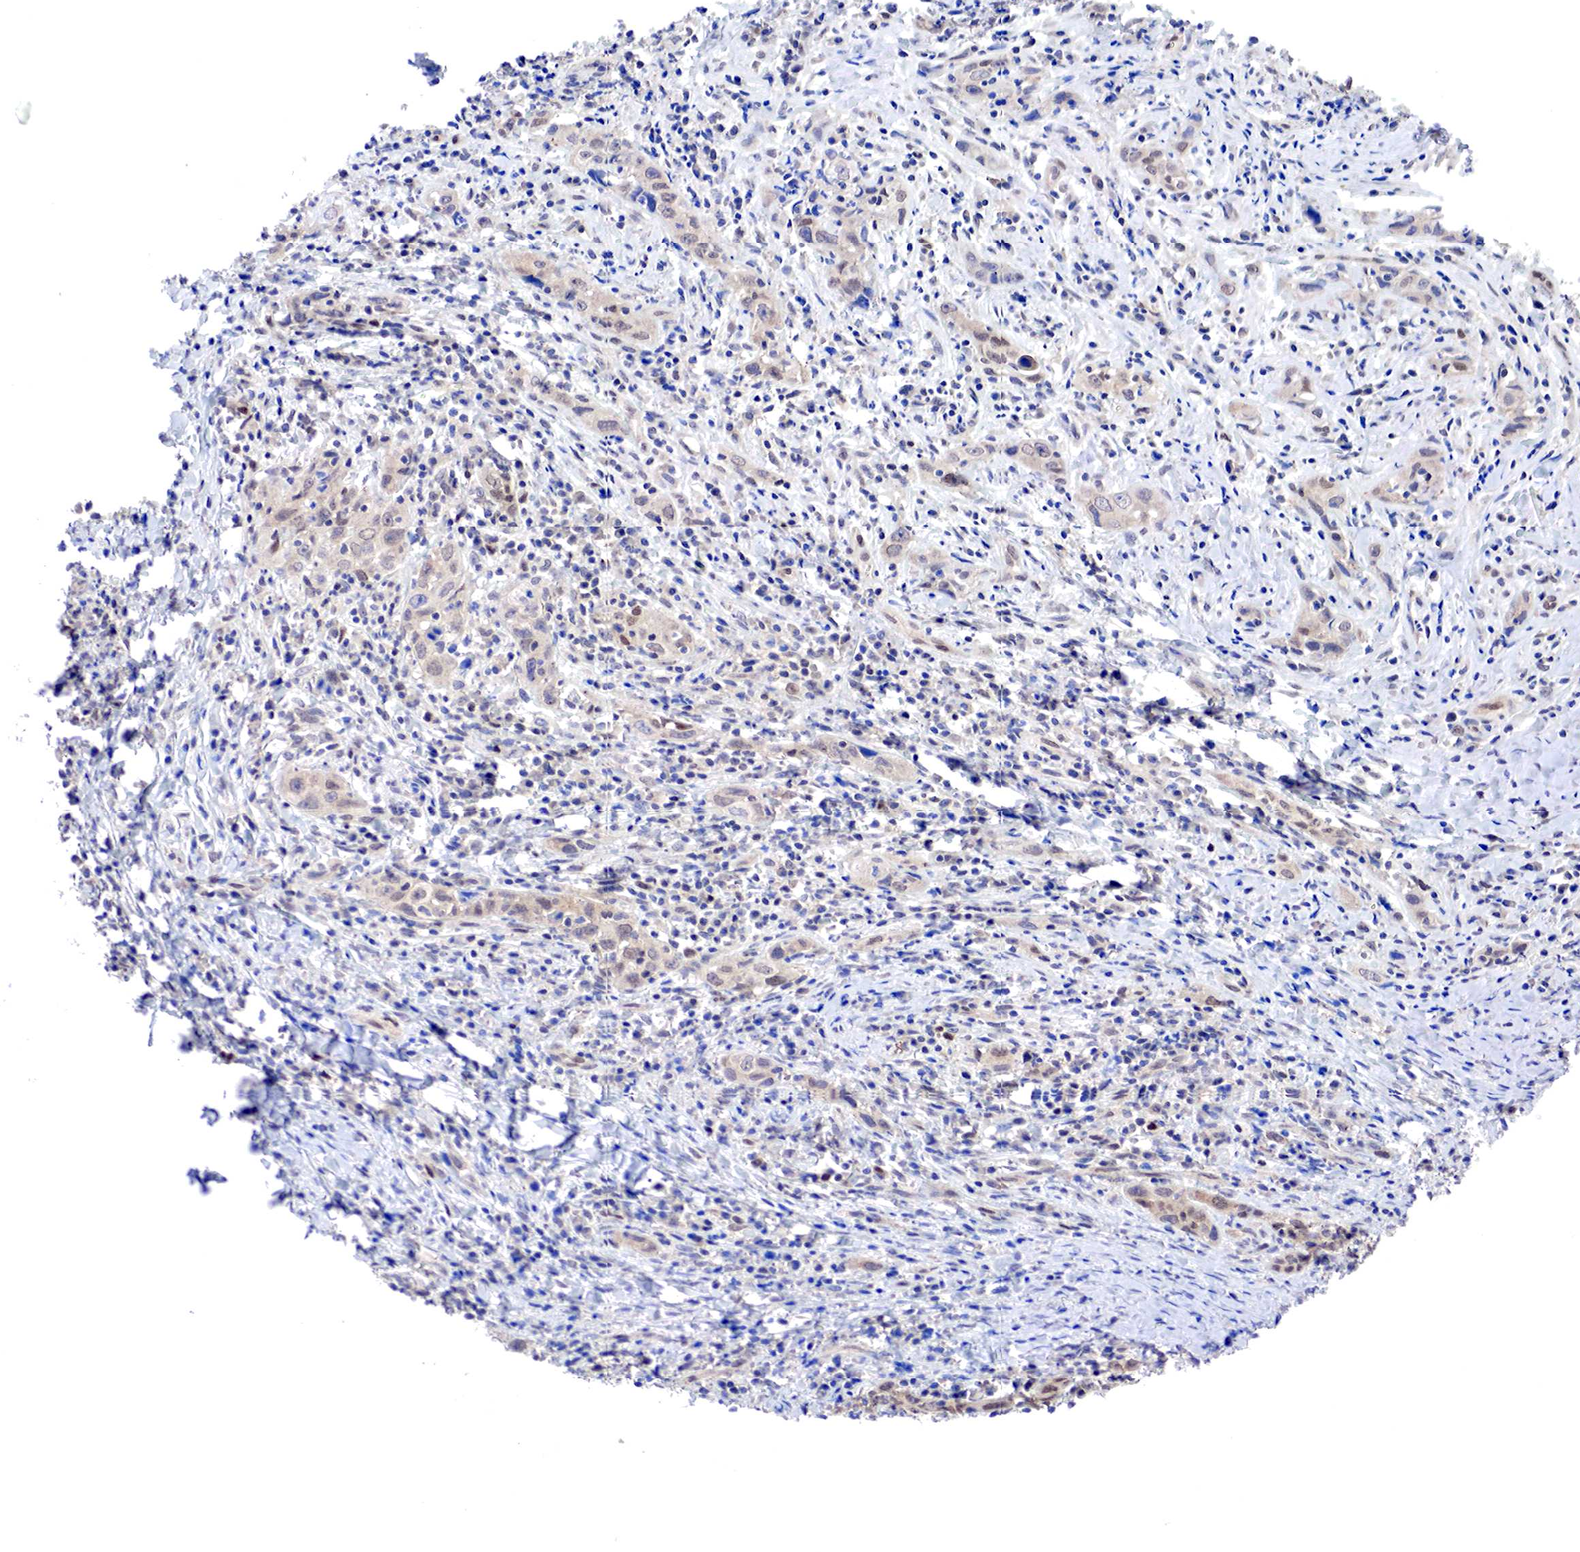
{"staining": {"intensity": "weak", "quantity": "25%-75%", "location": "cytoplasmic/membranous"}, "tissue": "head and neck cancer", "cell_type": "Tumor cells", "image_type": "cancer", "snomed": [{"axis": "morphology", "description": "Squamous cell carcinoma, NOS"}, {"axis": "topography", "description": "Oral tissue"}, {"axis": "topography", "description": "Head-Neck"}], "caption": "High-power microscopy captured an immunohistochemistry (IHC) photomicrograph of head and neck cancer, revealing weak cytoplasmic/membranous staining in approximately 25%-75% of tumor cells.", "gene": "PABIR2", "patient": {"sex": "female", "age": 82}}